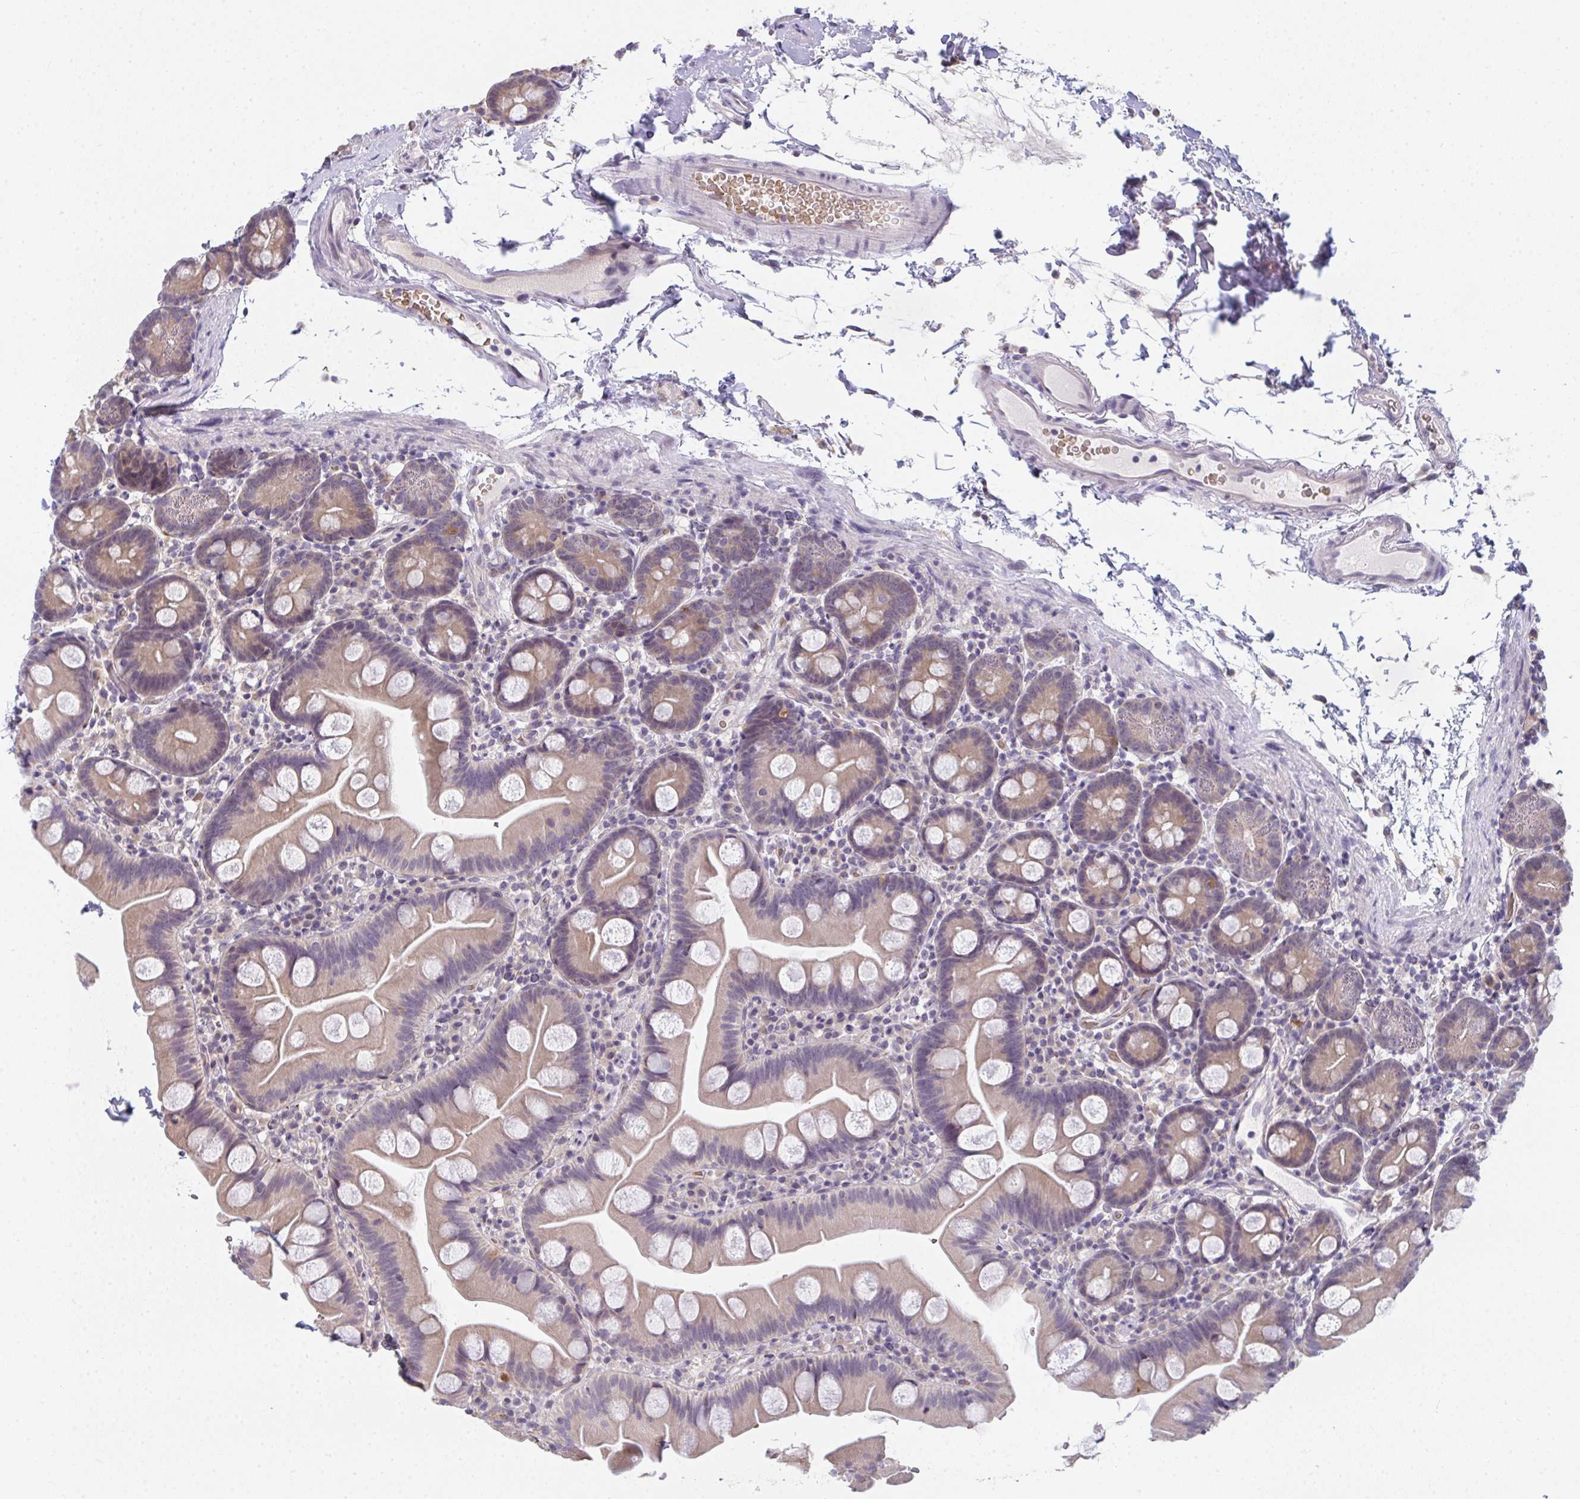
{"staining": {"intensity": "moderate", "quantity": "25%-75%", "location": "cytoplasmic/membranous"}, "tissue": "small intestine", "cell_type": "Glandular cells", "image_type": "normal", "snomed": [{"axis": "morphology", "description": "Normal tissue, NOS"}, {"axis": "topography", "description": "Small intestine"}], "caption": "DAB (3,3'-diaminobenzidine) immunohistochemical staining of normal small intestine displays moderate cytoplasmic/membranous protein positivity in about 25%-75% of glandular cells.", "gene": "RIOK1", "patient": {"sex": "female", "age": 68}}